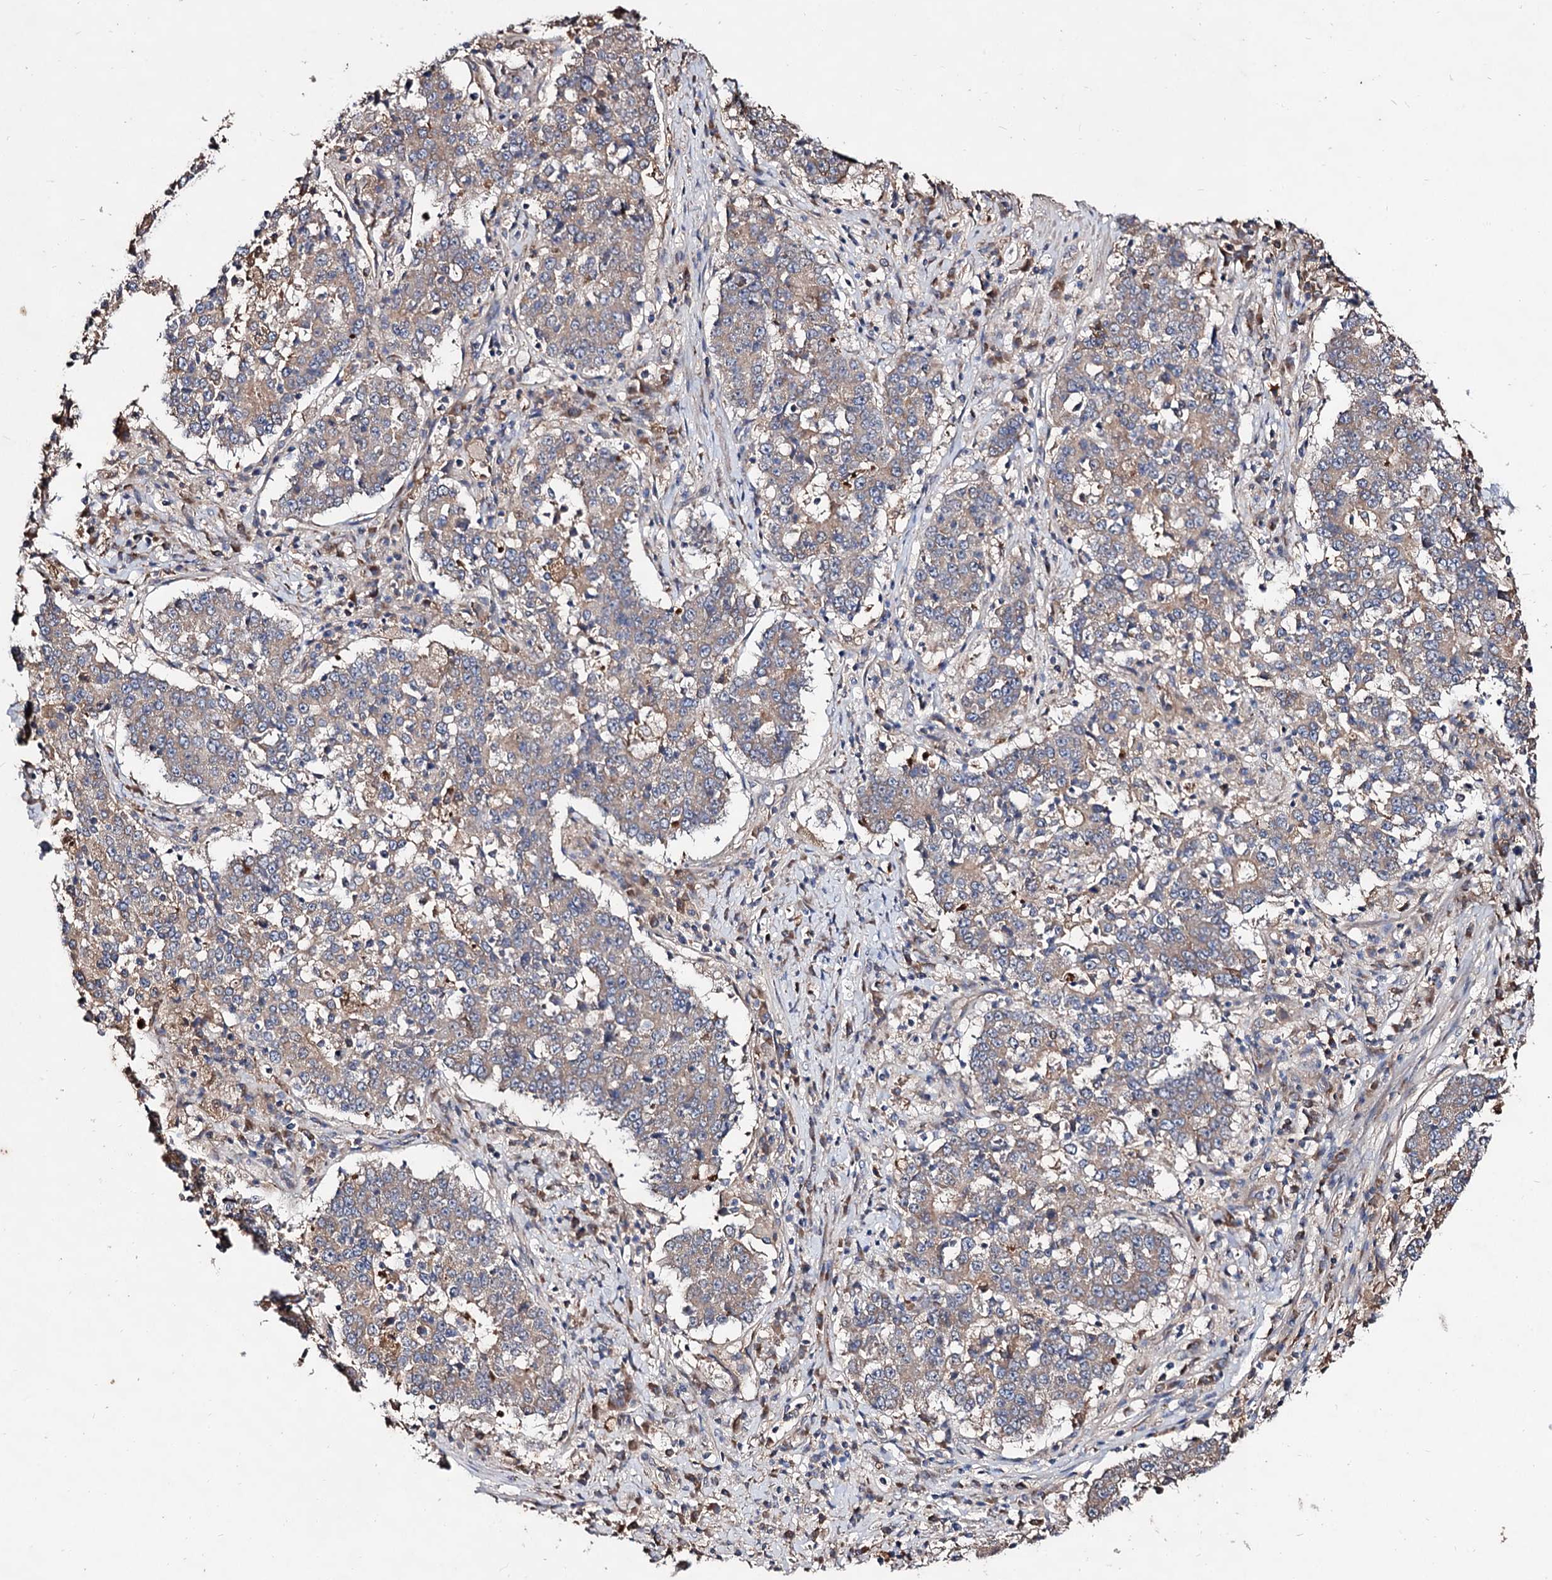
{"staining": {"intensity": "weak", "quantity": ">75%", "location": "cytoplasmic/membranous"}, "tissue": "stomach cancer", "cell_type": "Tumor cells", "image_type": "cancer", "snomed": [{"axis": "morphology", "description": "Adenocarcinoma, NOS"}, {"axis": "topography", "description": "Stomach"}], "caption": "Protein expression analysis of stomach cancer (adenocarcinoma) exhibits weak cytoplasmic/membranous positivity in about >75% of tumor cells. Nuclei are stained in blue.", "gene": "ARFIP2", "patient": {"sex": "male", "age": 59}}